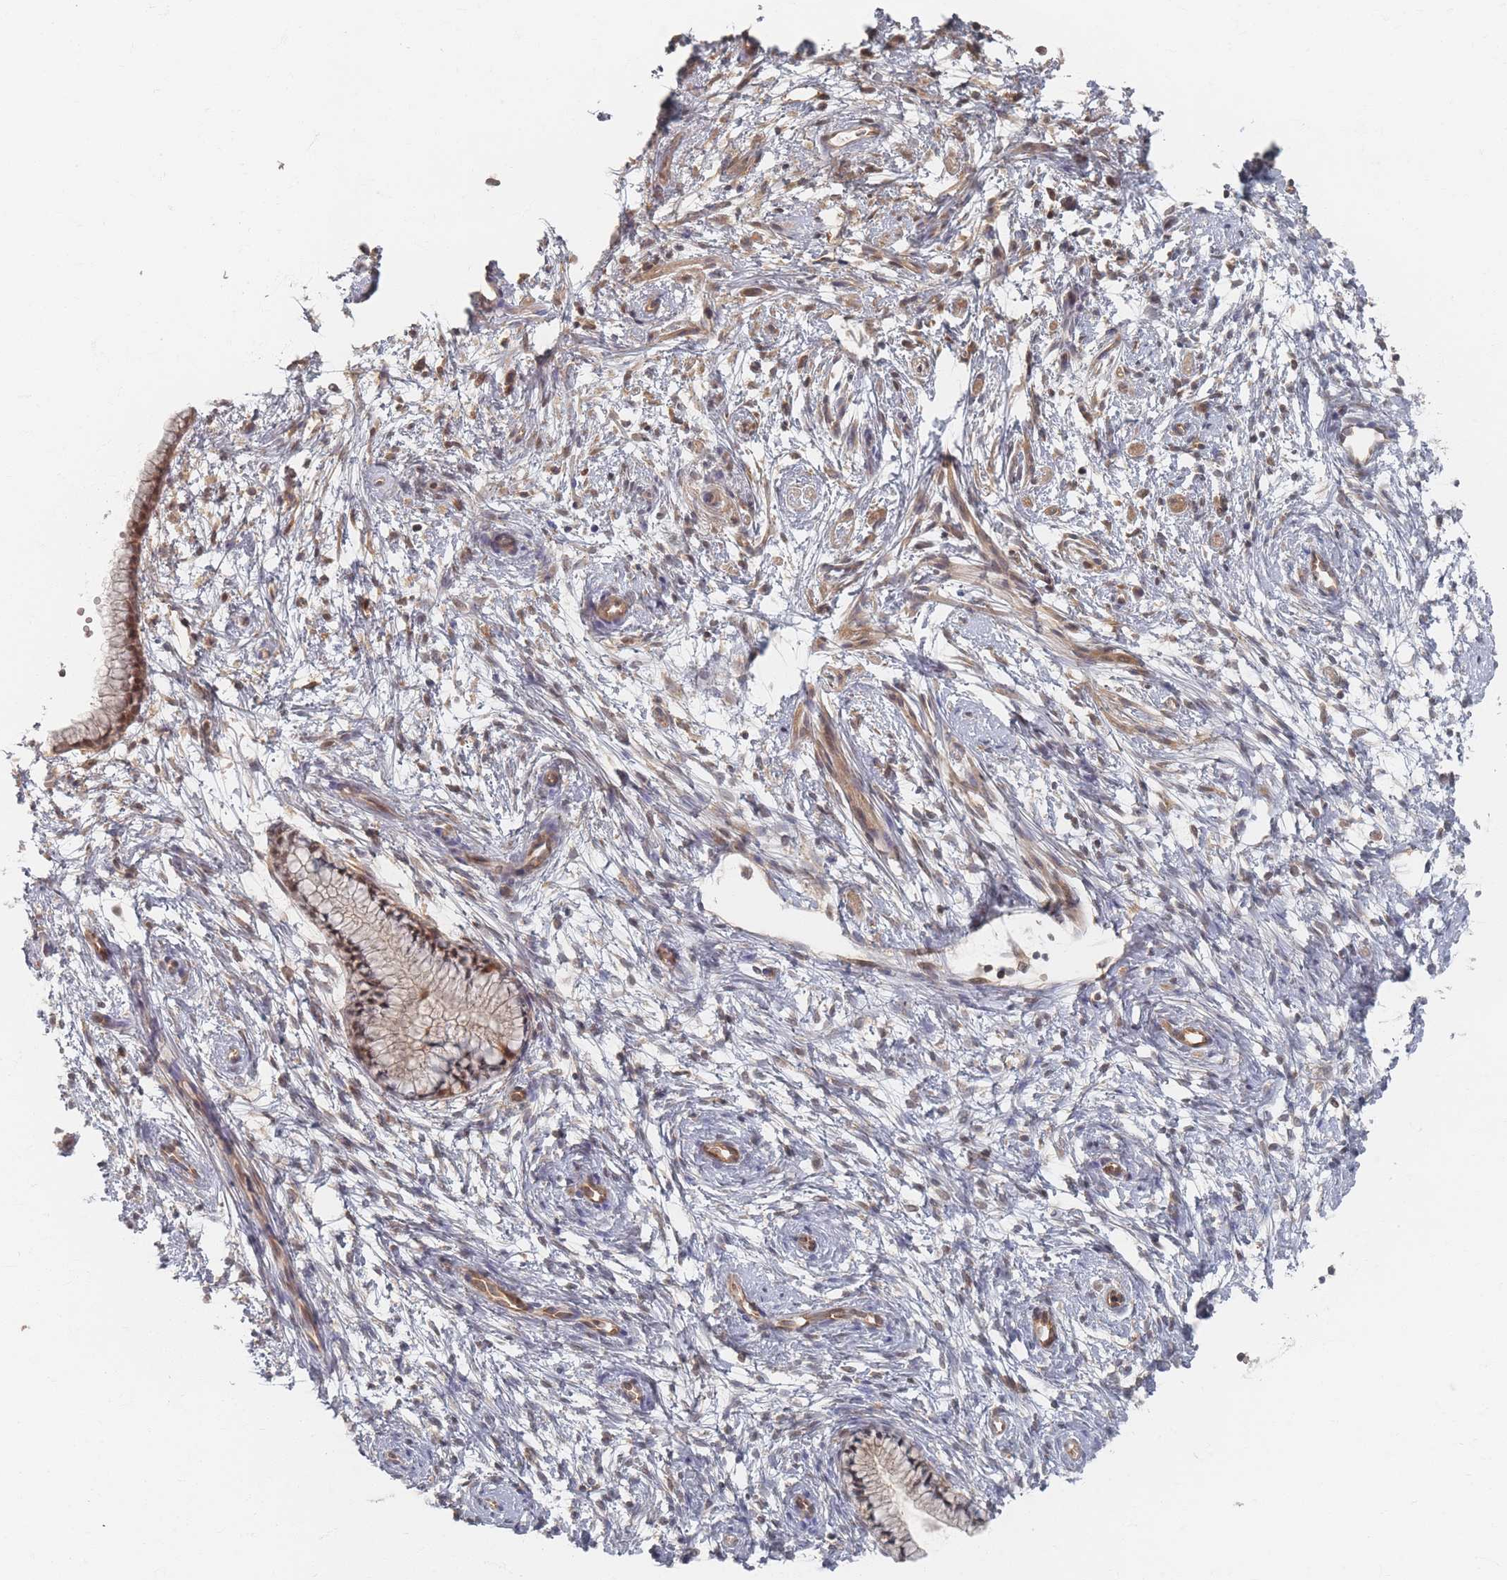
{"staining": {"intensity": "weak", "quantity": "25%-75%", "location": "cytoplasmic/membranous,nuclear"}, "tissue": "cervix", "cell_type": "Glandular cells", "image_type": "normal", "snomed": [{"axis": "morphology", "description": "Normal tissue, NOS"}, {"axis": "topography", "description": "Cervix"}], "caption": "Protein expression by immunohistochemistry shows weak cytoplasmic/membranous,nuclear staining in about 25%-75% of glandular cells in unremarkable cervix.", "gene": "PSMD9", "patient": {"sex": "female", "age": 57}}